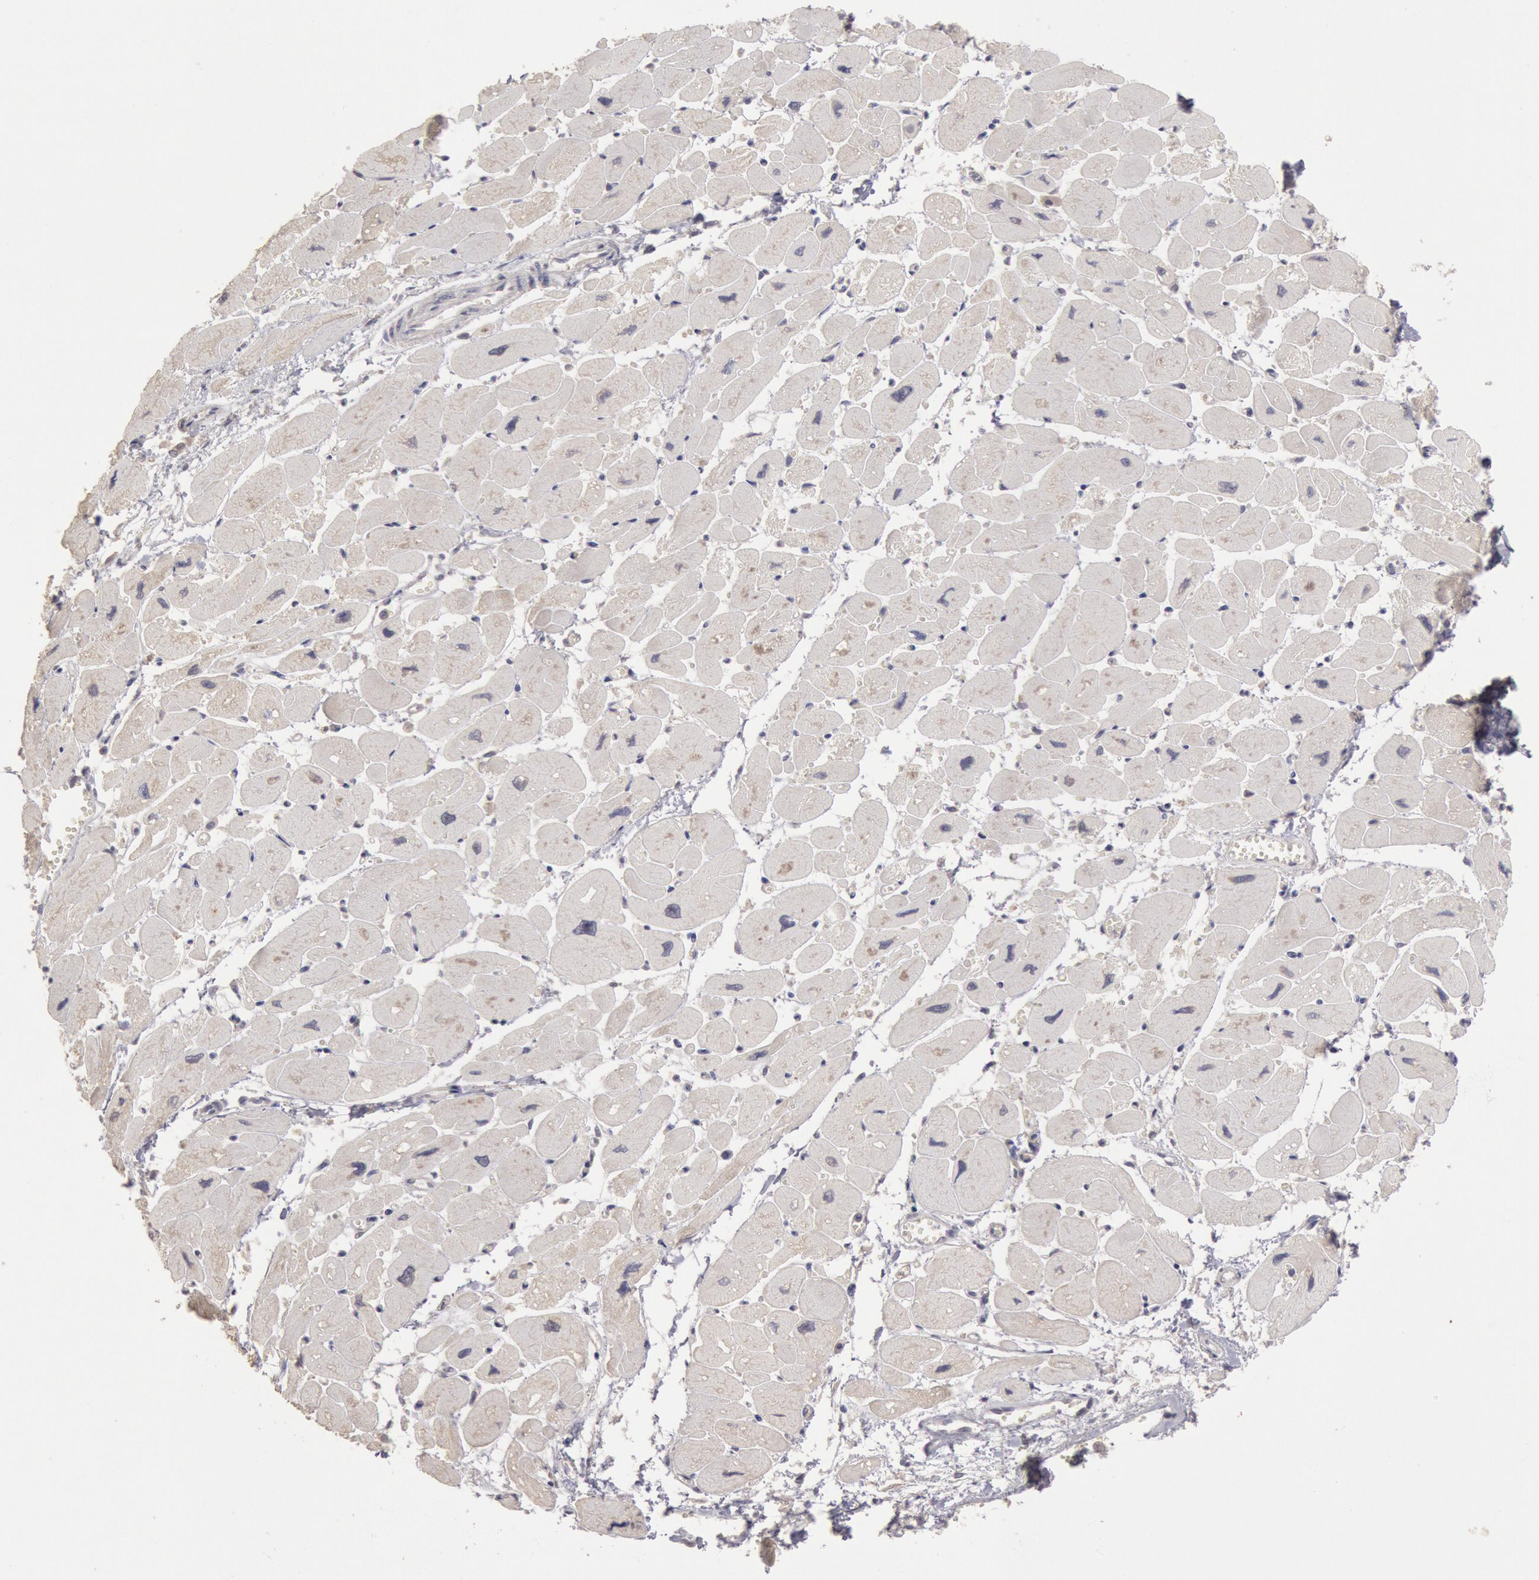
{"staining": {"intensity": "negative", "quantity": "none", "location": "none"}, "tissue": "heart muscle", "cell_type": "Cardiomyocytes", "image_type": "normal", "snomed": [{"axis": "morphology", "description": "Normal tissue, NOS"}, {"axis": "topography", "description": "Heart"}], "caption": "Immunohistochemical staining of normal human heart muscle demonstrates no significant expression in cardiomyocytes. Nuclei are stained in blue.", "gene": "ZFP36L1", "patient": {"sex": "female", "age": 54}}